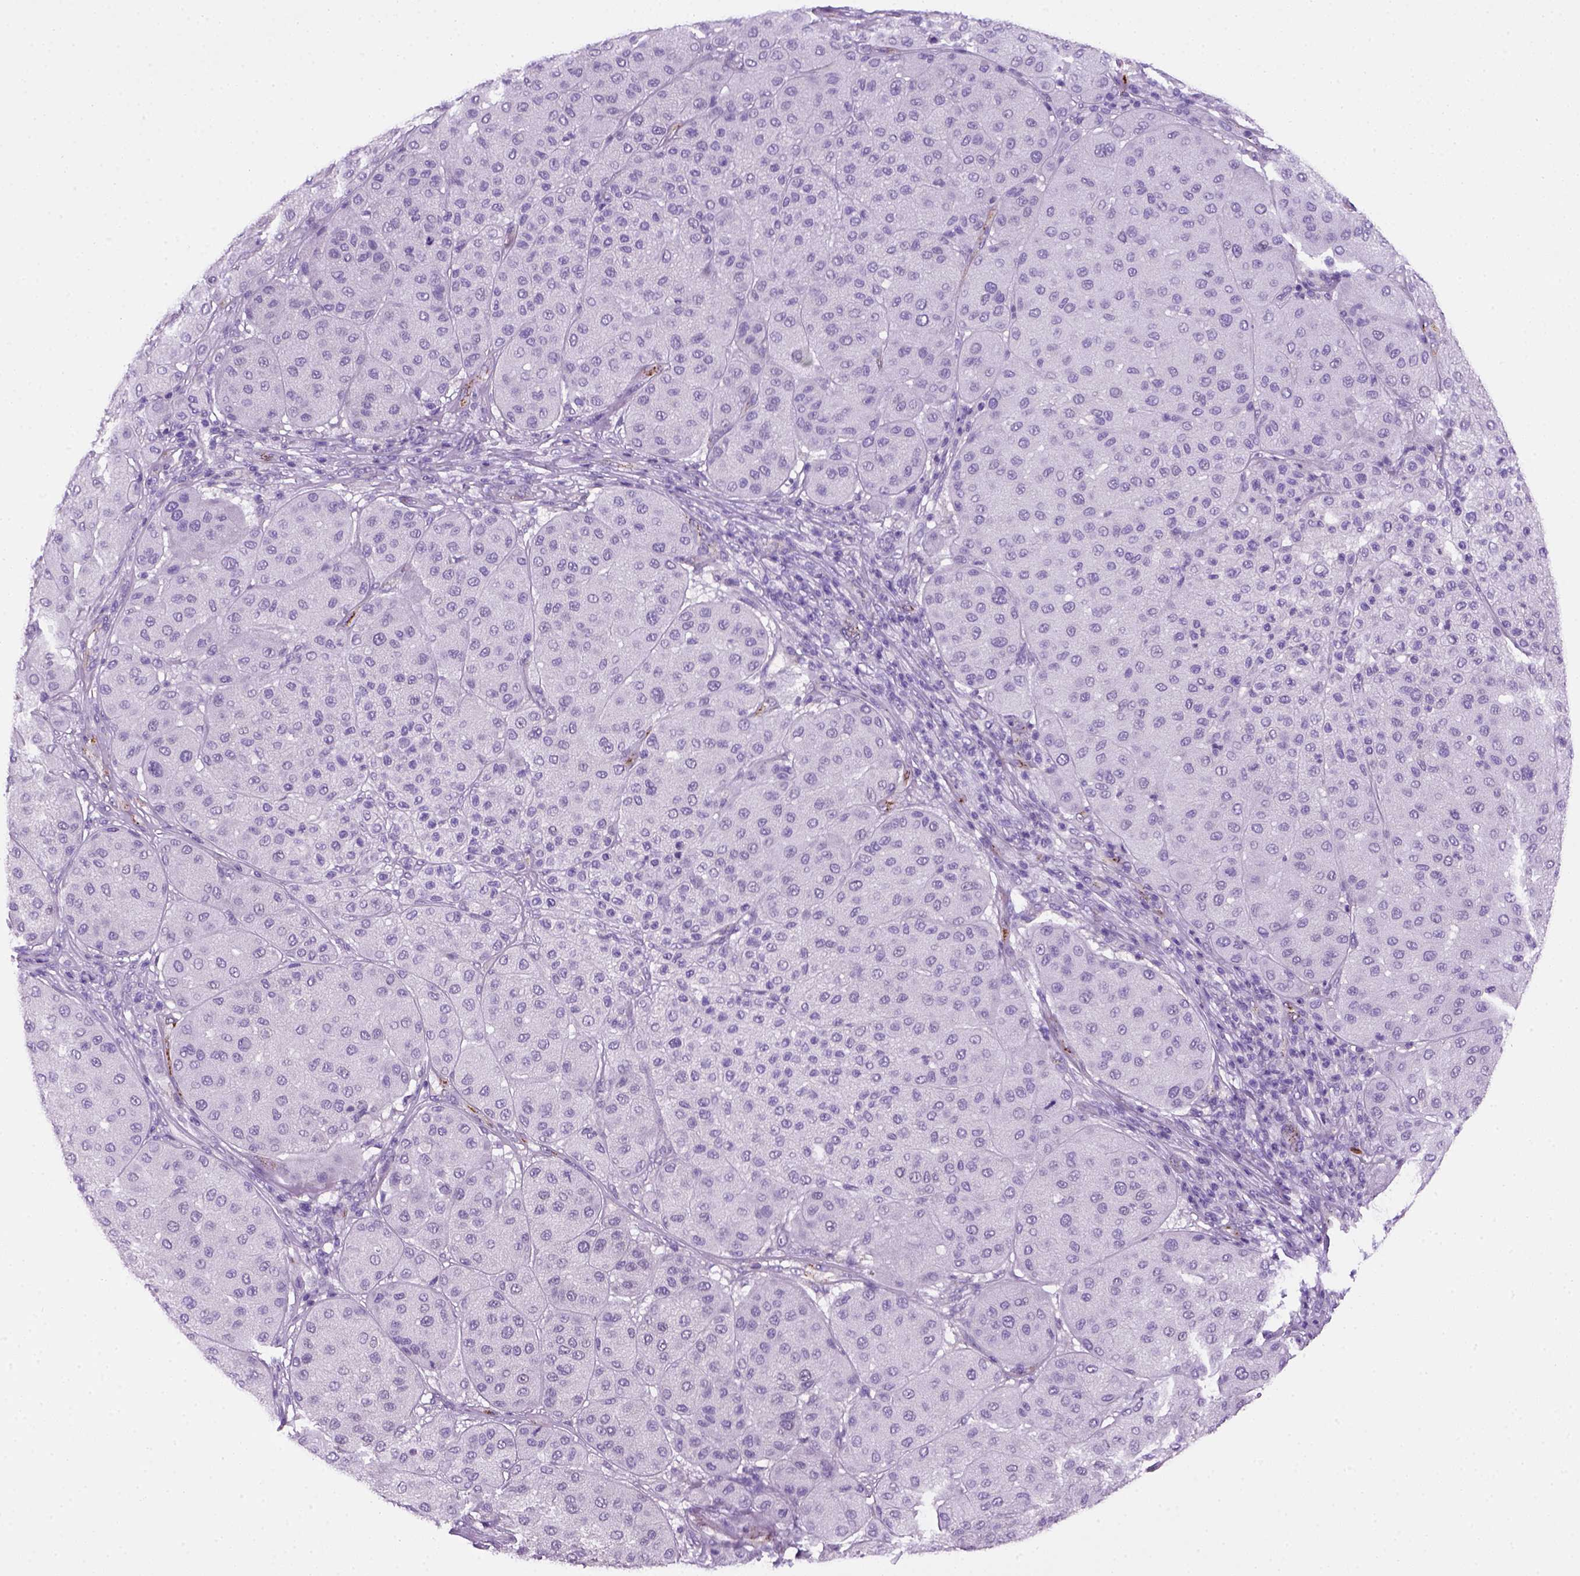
{"staining": {"intensity": "negative", "quantity": "none", "location": "none"}, "tissue": "melanoma", "cell_type": "Tumor cells", "image_type": "cancer", "snomed": [{"axis": "morphology", "description": "Malignant melanoma, Metastatic site"}, {"axis": "topography", "description": "Smooth muscle"}], "caption": "Melanoma stained for a protein using immunohistochemistry (IHC) shows no positivity tumor cells.", "gene": "VWF", "patient": {"sex": "male", "age": 41}}